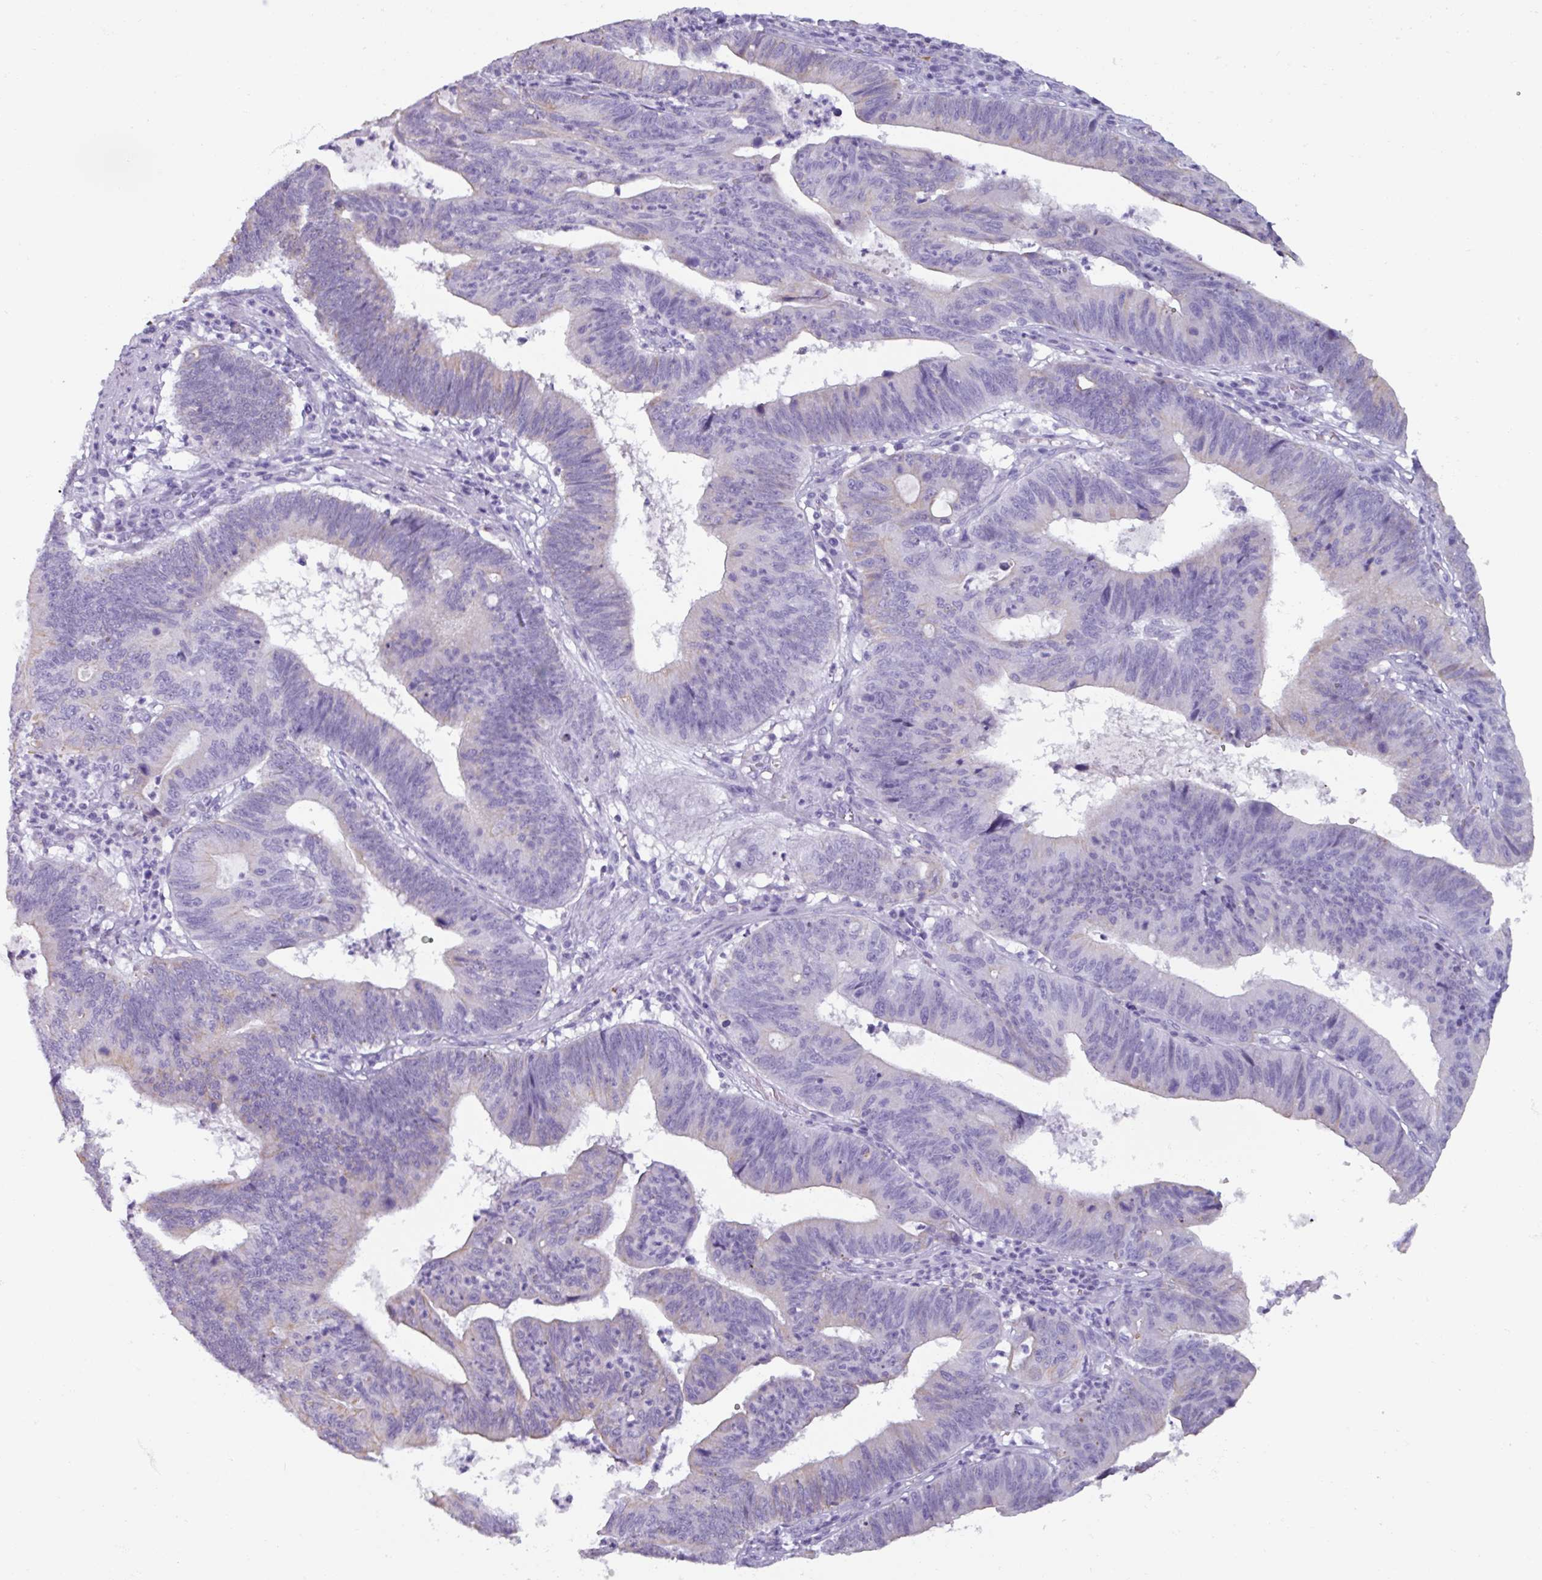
{"staining": {"intensity": "negative", "quantity": "none", "location": "none"}, "tissue": "stomach cancer", "cell_type": "Tumor cells", "image_type": "cancer", "snomed": [{"axis": "morphology", "description": "Adenocarcinoma, NOS"}, {"axis": "topography", "description": "Stomach"}], "caption": "Immunohistochemical staining of stomach adenocarcinoma demonstrates no significant staining in tumor cells. (DAB (3,3'-diaminobenzidine) immunohistochemistry (IHC) visualized using brightfield microscopy, high magnification).", "gene": "SPESP1", "patient": {"sex": "male", "age": 59}}